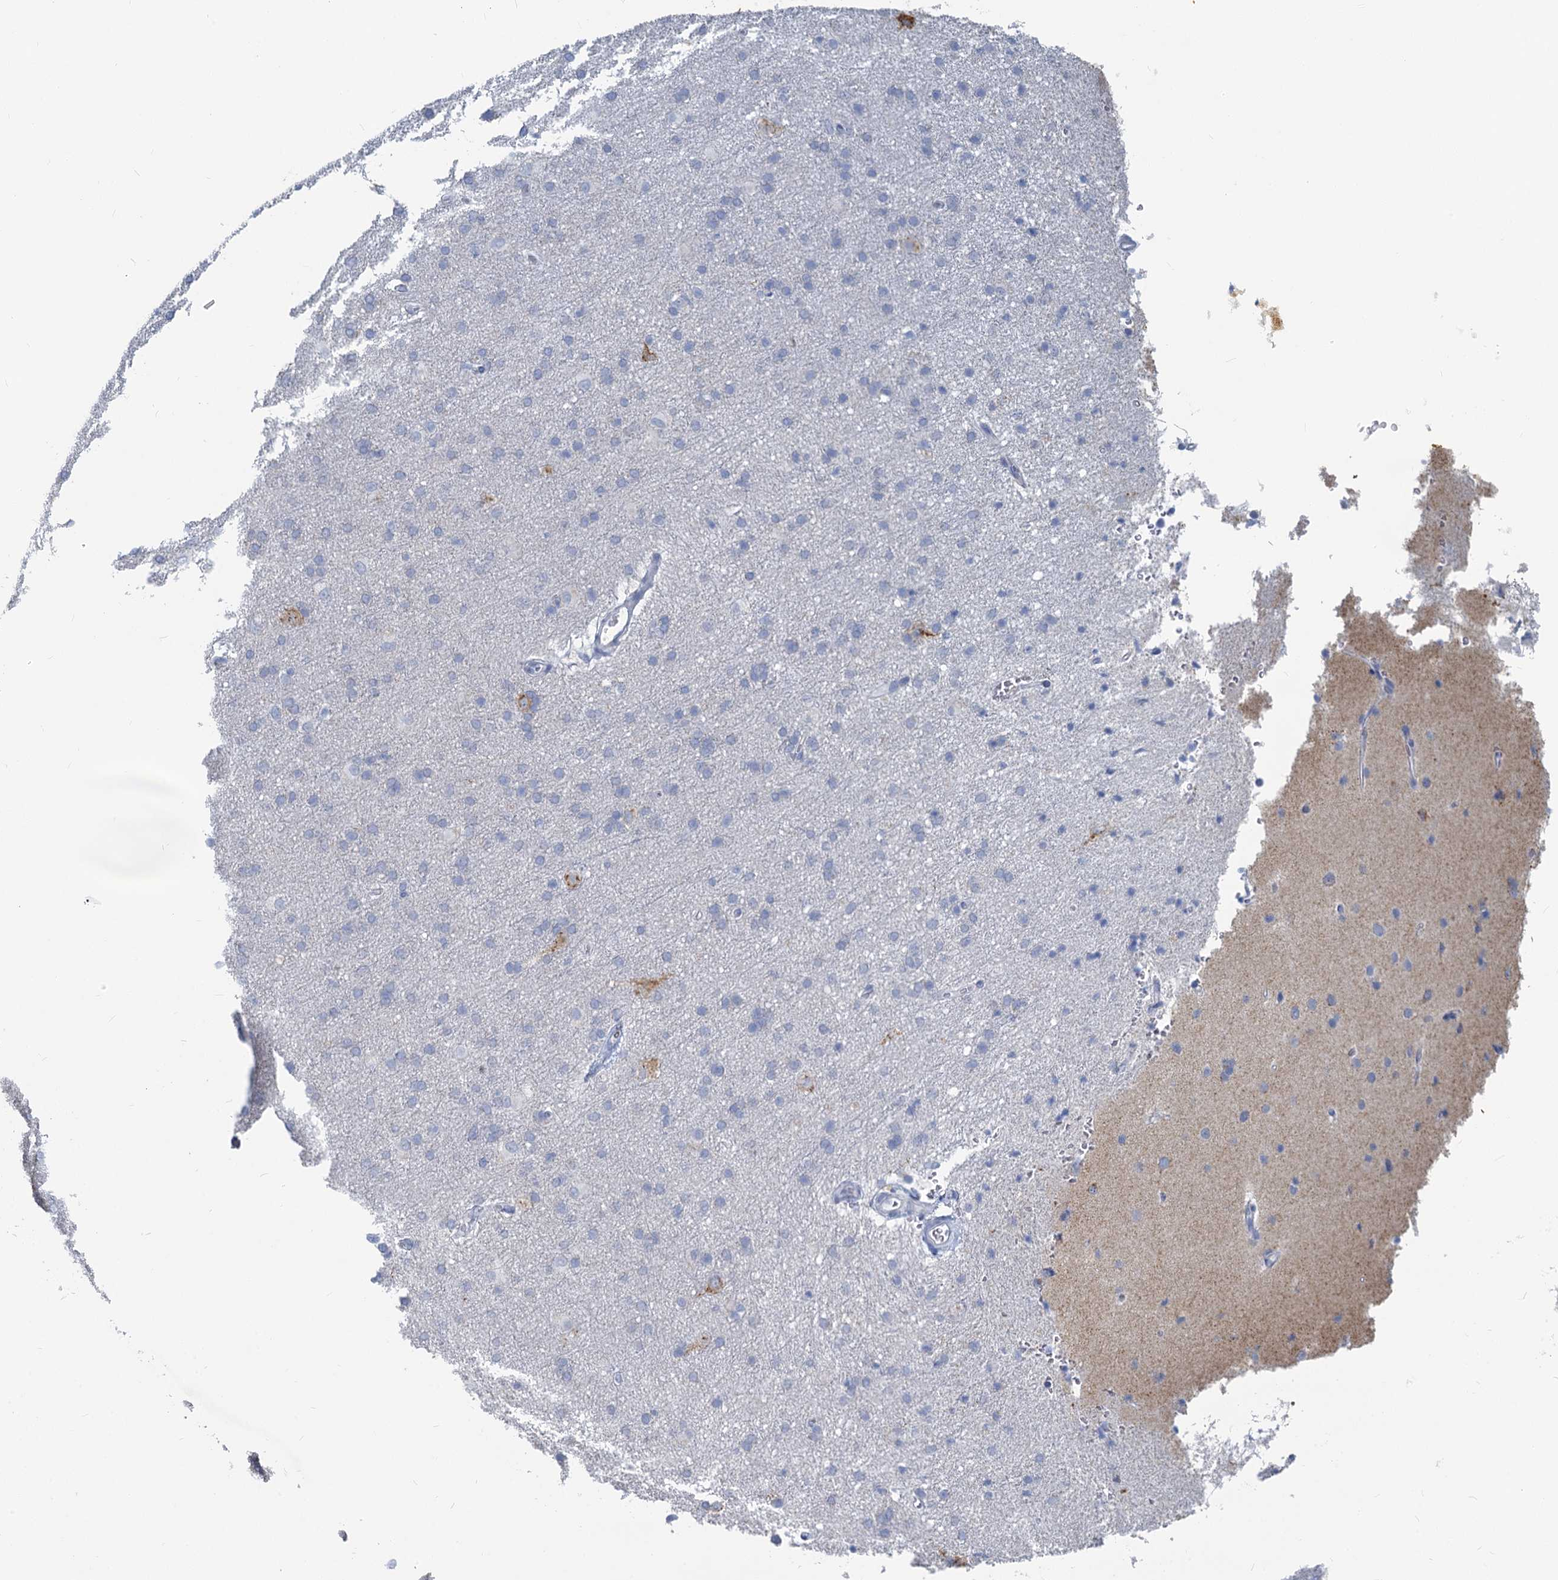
{"staining": {"intensity": "negative", "quantity": "none", "location": "none"}, "tissue": "cerebral cortex", "cell_type": "Endothelial cells", "image_type": "normal", "snomed": [{"axis": "morphology", "description": "Normal tissue, NOS"}, {"axis": "topography", "description": "Cerebral cortex"}], "caption": "Immunohistochemical staining of unremarkable human cerebral cortex exhibits no significant staining in endothelial cells. Brightfield microscopy of immunohistochemistry (IHC) stained with DAB (brown) and hematoxylin (blue), captured at high magnification.", "gene": "CHGA", "patient": {"sex": "male", "age": 62}}